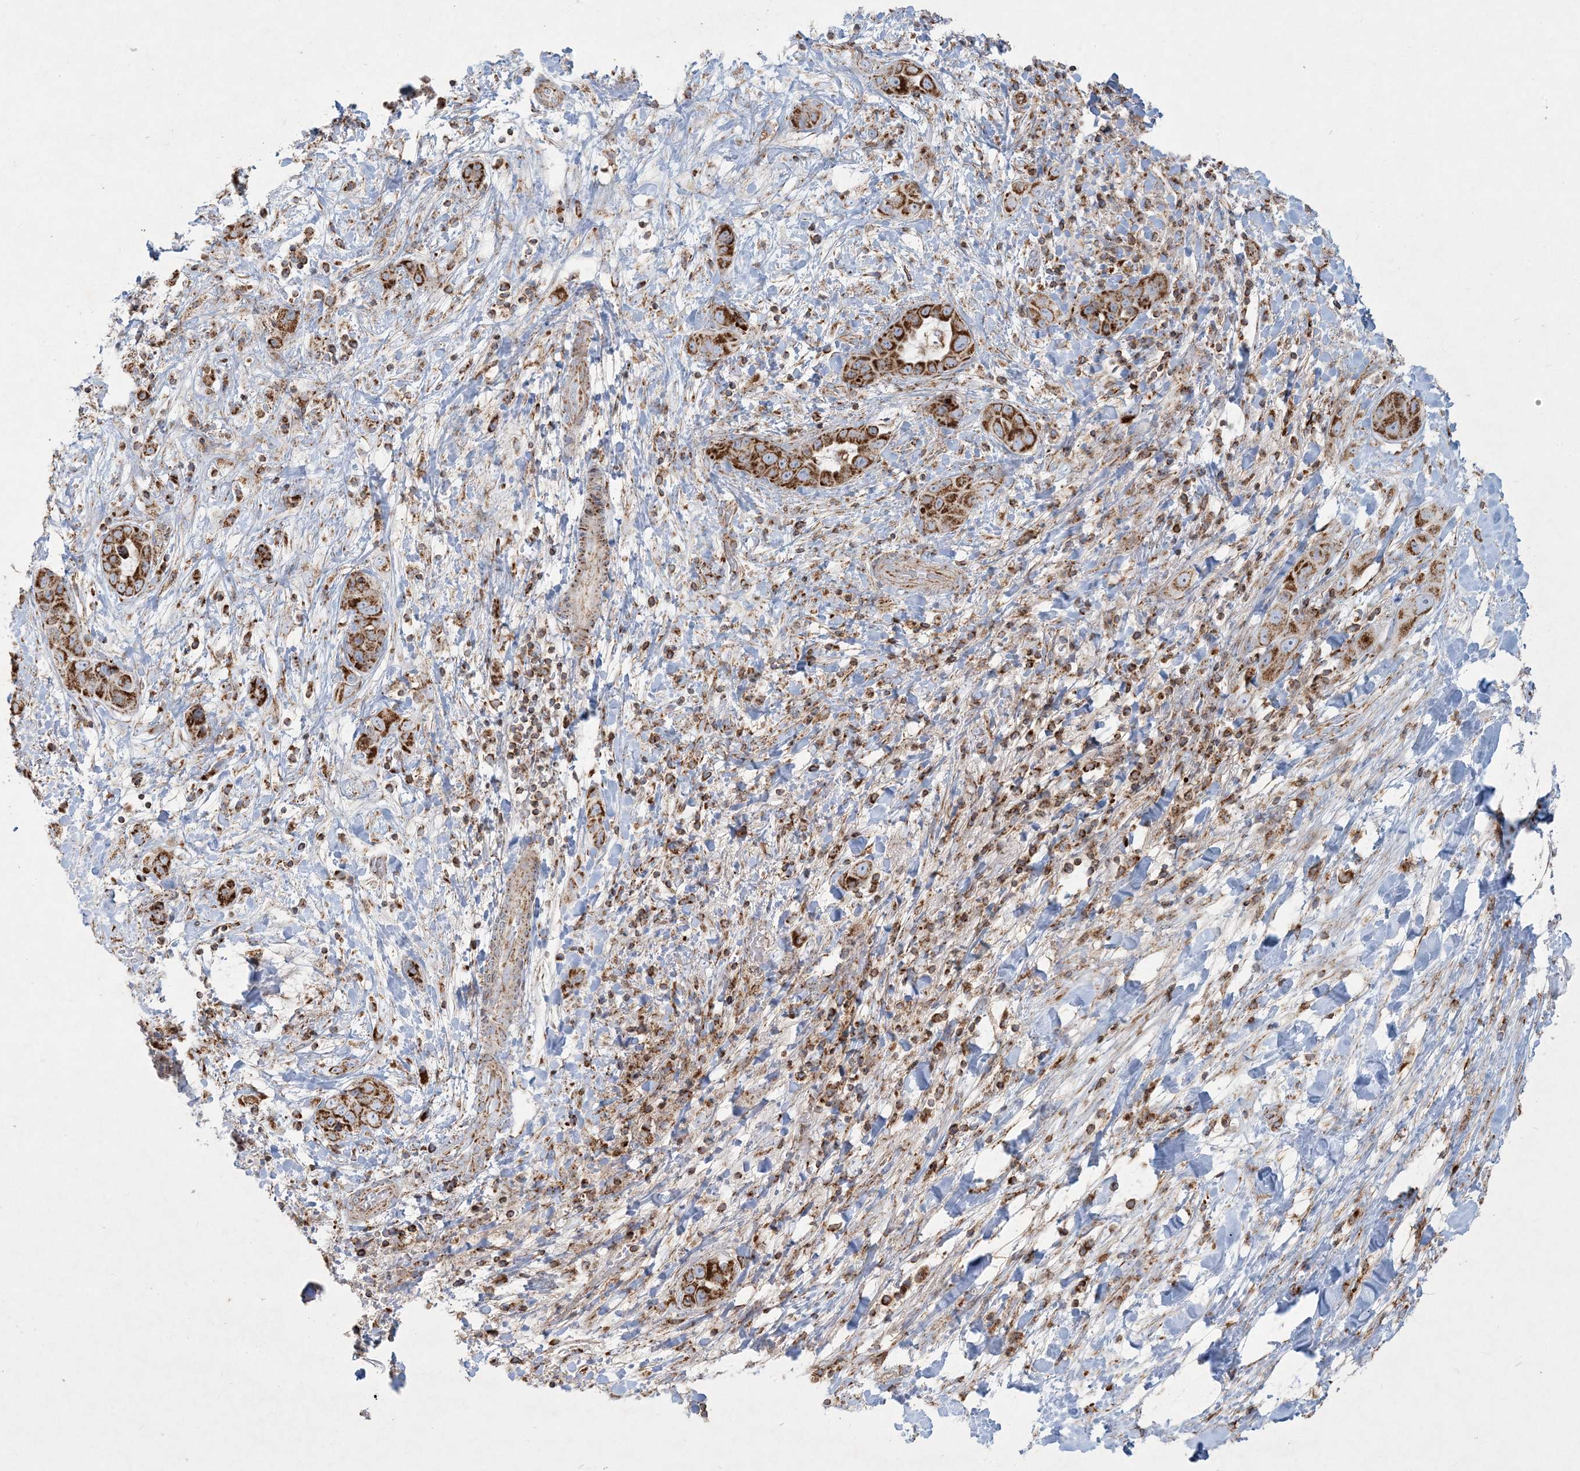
{"staining": {"intensity": "strong", "quantity": ">75%", "location": "cytoplasmic/membranous"}, "tissue": "liver cancer", "cell_type": "Tumor cells", "image_type": "cancer", "snomed": [{"axis": "morphology", "description": "Cholangiocarcinoma"}, {"axis": "topography", "description": "Liver"}], "caption": "Immunohistochemical staining of liver cancer (cholangiocarcinoma) reveals strong cytoplasmic/membranous protein positivity in about >75% of tumor cells. Immunohistochemistry (ihc) stains the protein of interest in brown and the nuclei are stained blue.", "gene": "BEND4", "patient": {"sex": "female", "age": 52}}